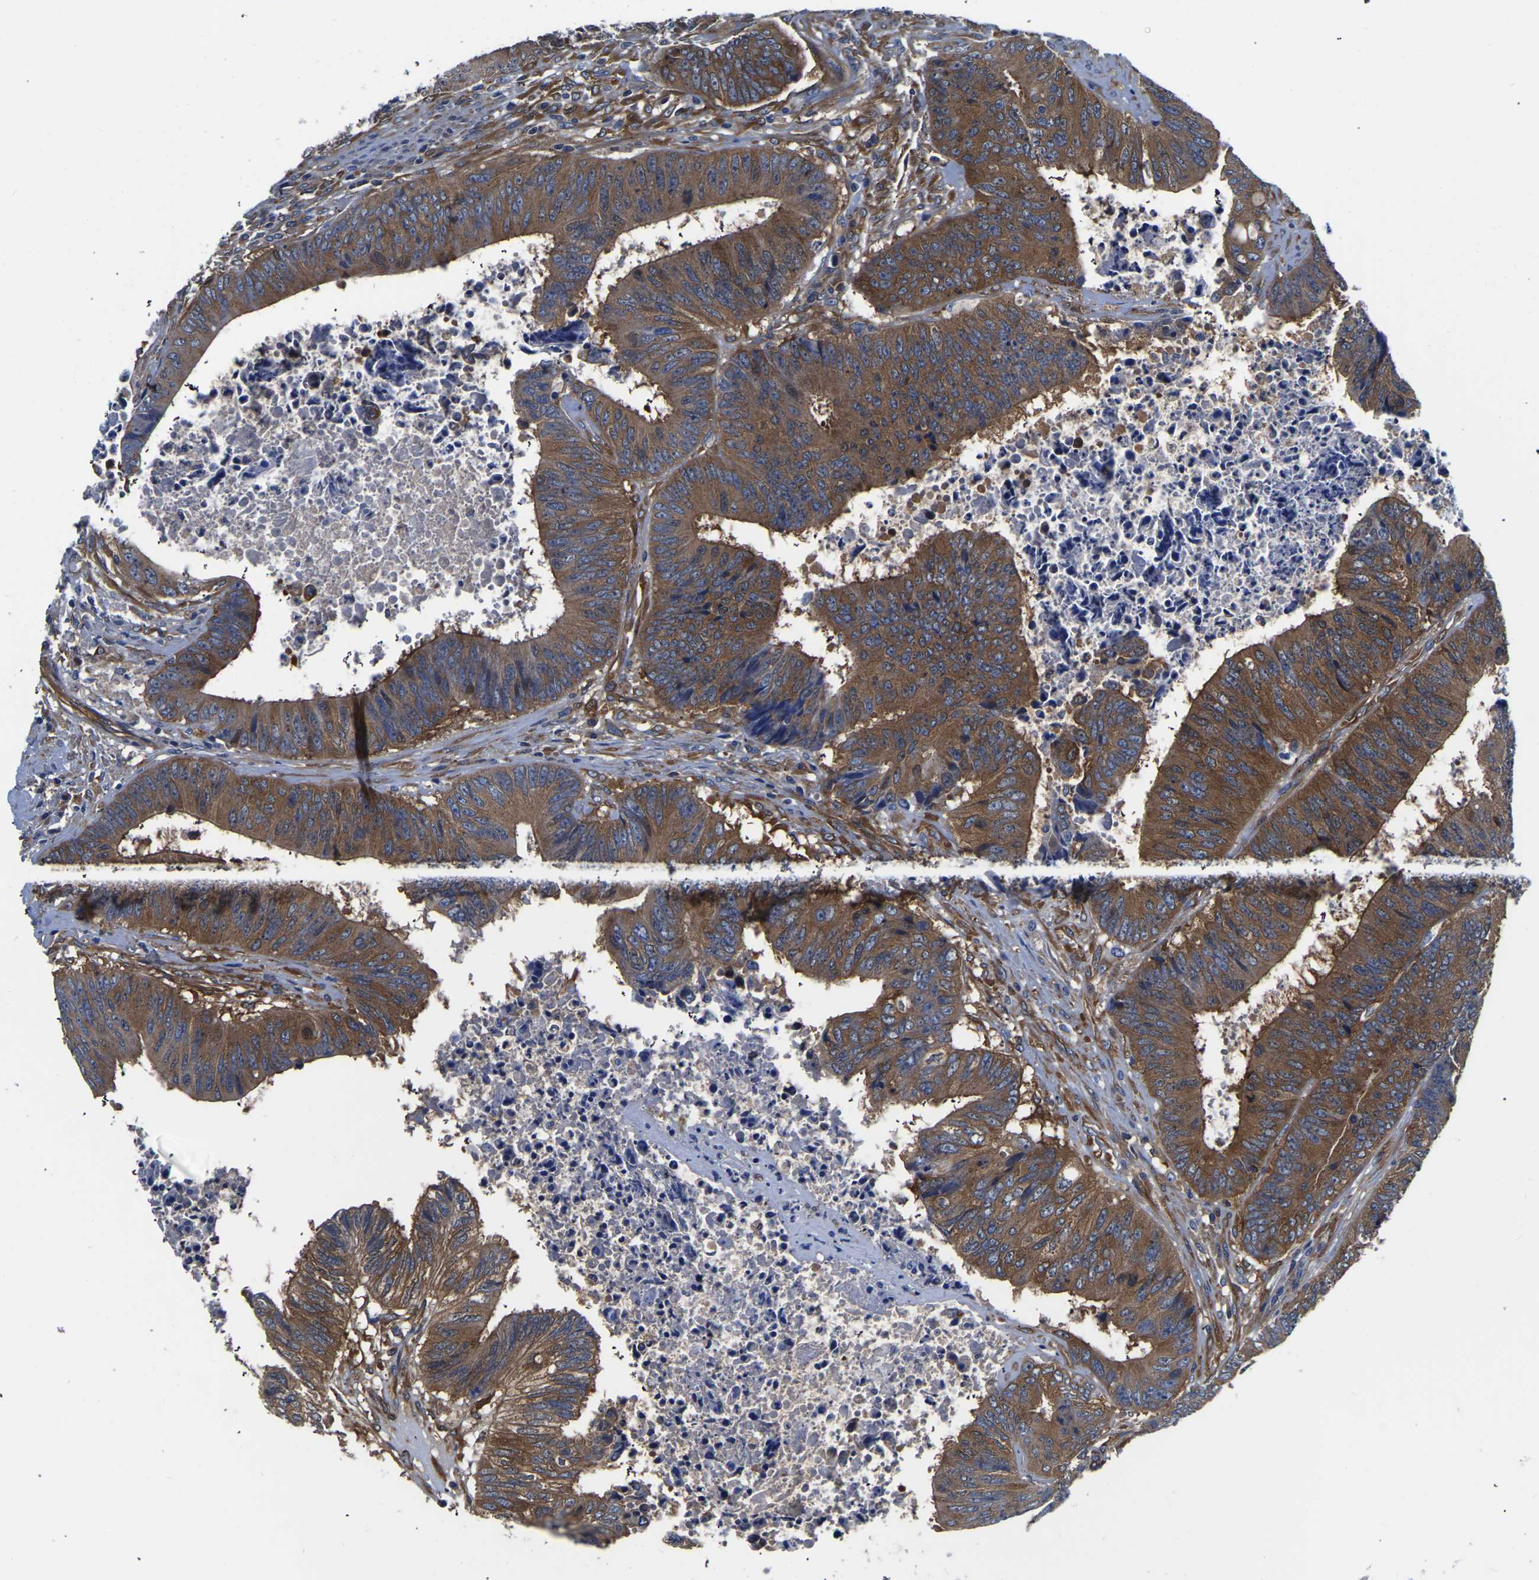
{"staining": {"intensity": "strong", "quantity": ">75%", "location": "cytoplasmic/membranous"}, "tissue": "colorectal cancer", "cell_type": "Tumor cells", "image_type": "cancer", "snomed": [{"axis": "morphology", "description": "Adenocarcinoma, NOS"}, {"axis": "topography", "description": "Rectum"}], "caption": "A brown stain highlights strong cytoplasmic/membranous positivity of a protein in human adenocarcinoma (colorectal) tumor cells.", "gene": "TFG", "patient": {"sex": "male", "age": 72}}